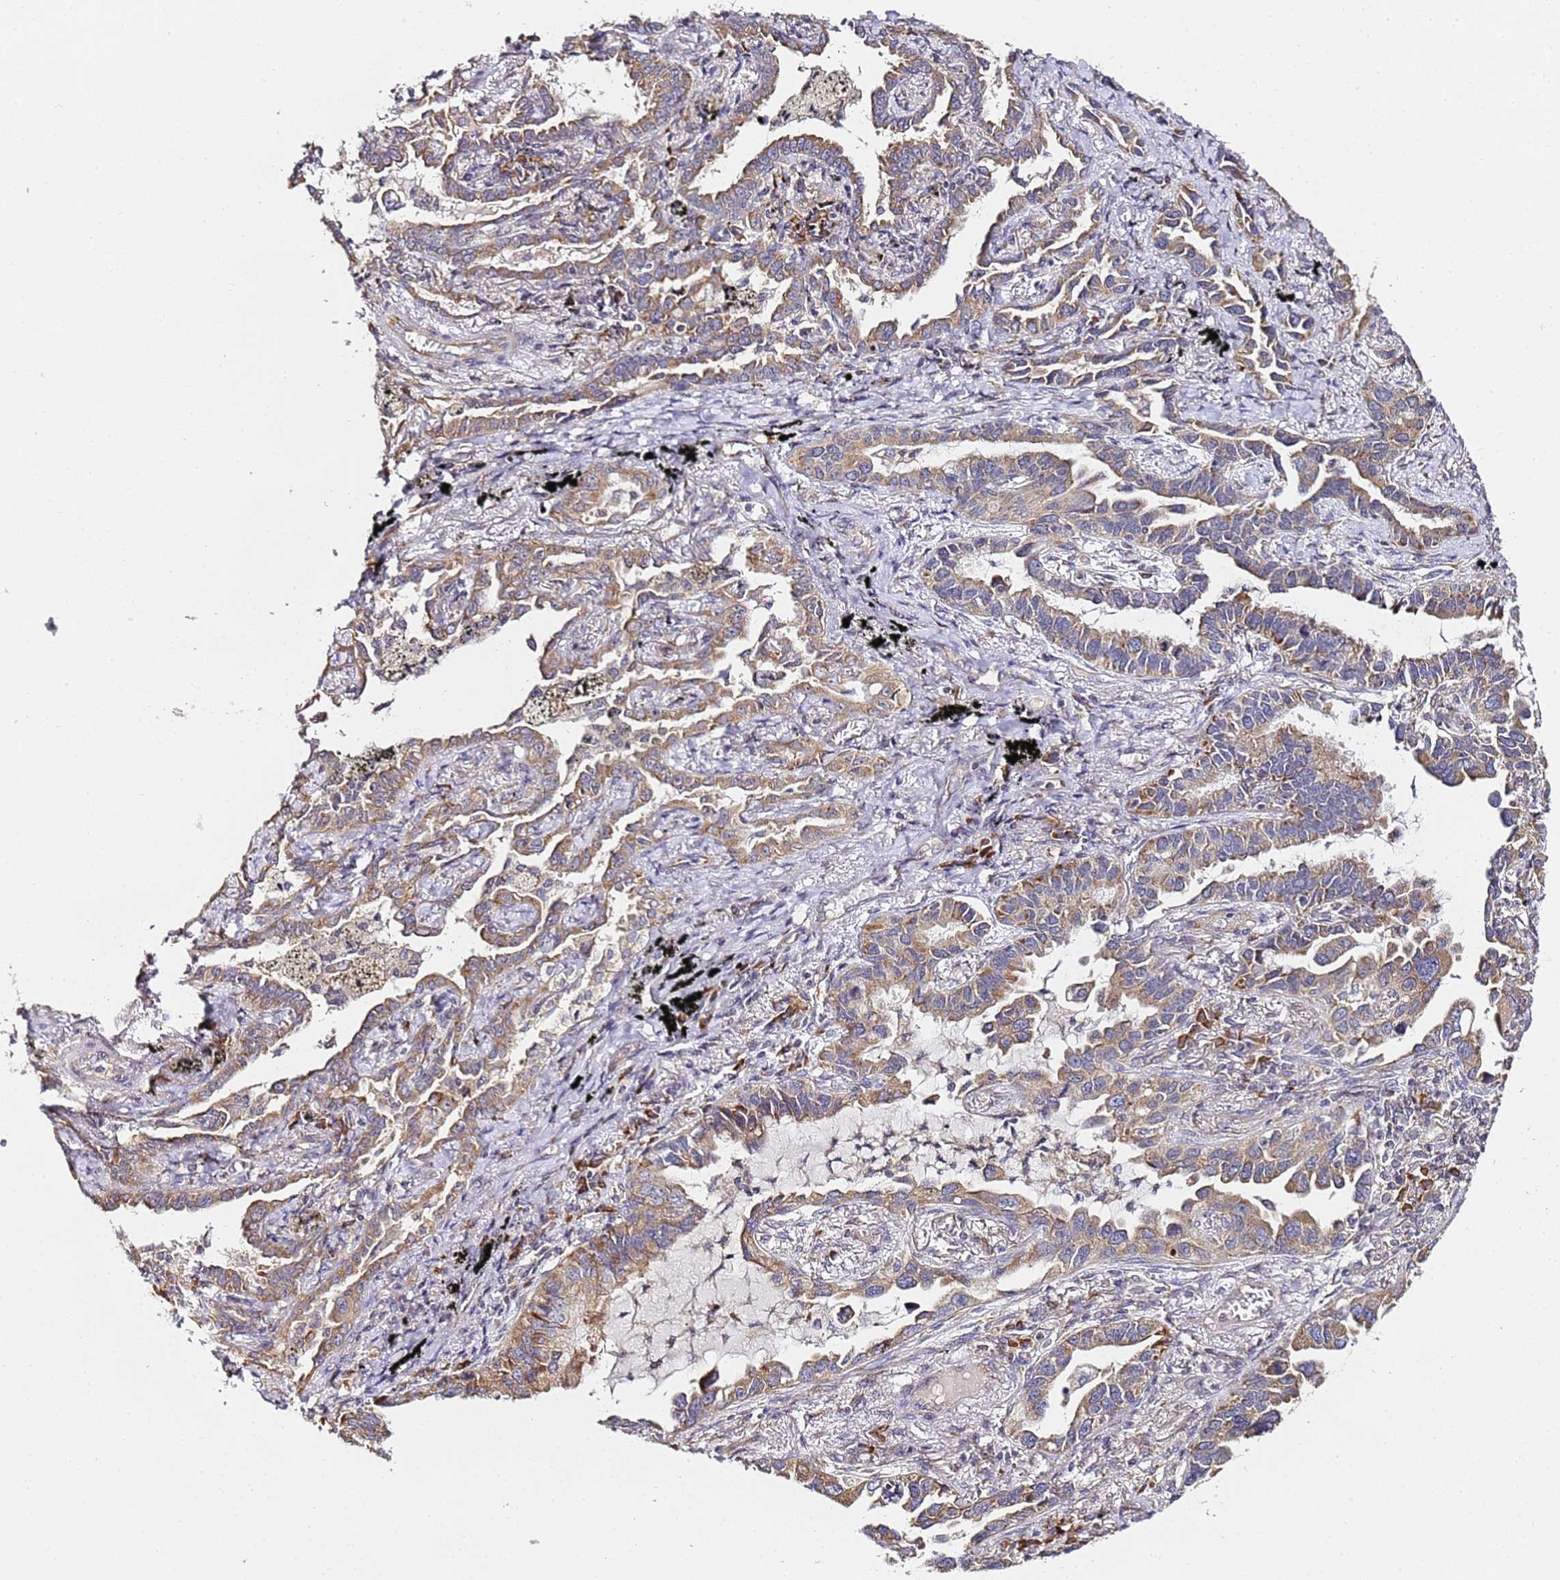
{"staining": {"intensity": "moderate", "quantity": "25%-75%", "location": "cytoplasmic/membranous"}, "tissue": "lung cancer", "cell_type": "Tumor cells", "image_type": "cancer", "snomed": [{"axis": "morphology", "description": "Adenocarcinoma, NOS"}, {"axis": "topography", "description": "Lung"}], "caption": "Protein staining demonstrates moderate cytoplasmic/membranous positivity in approximately 25%-75% of tumor cells in adenocarcinoma (lung).", "gene": "RPL13A", "patient": {"sex": "male", "age": 67}}